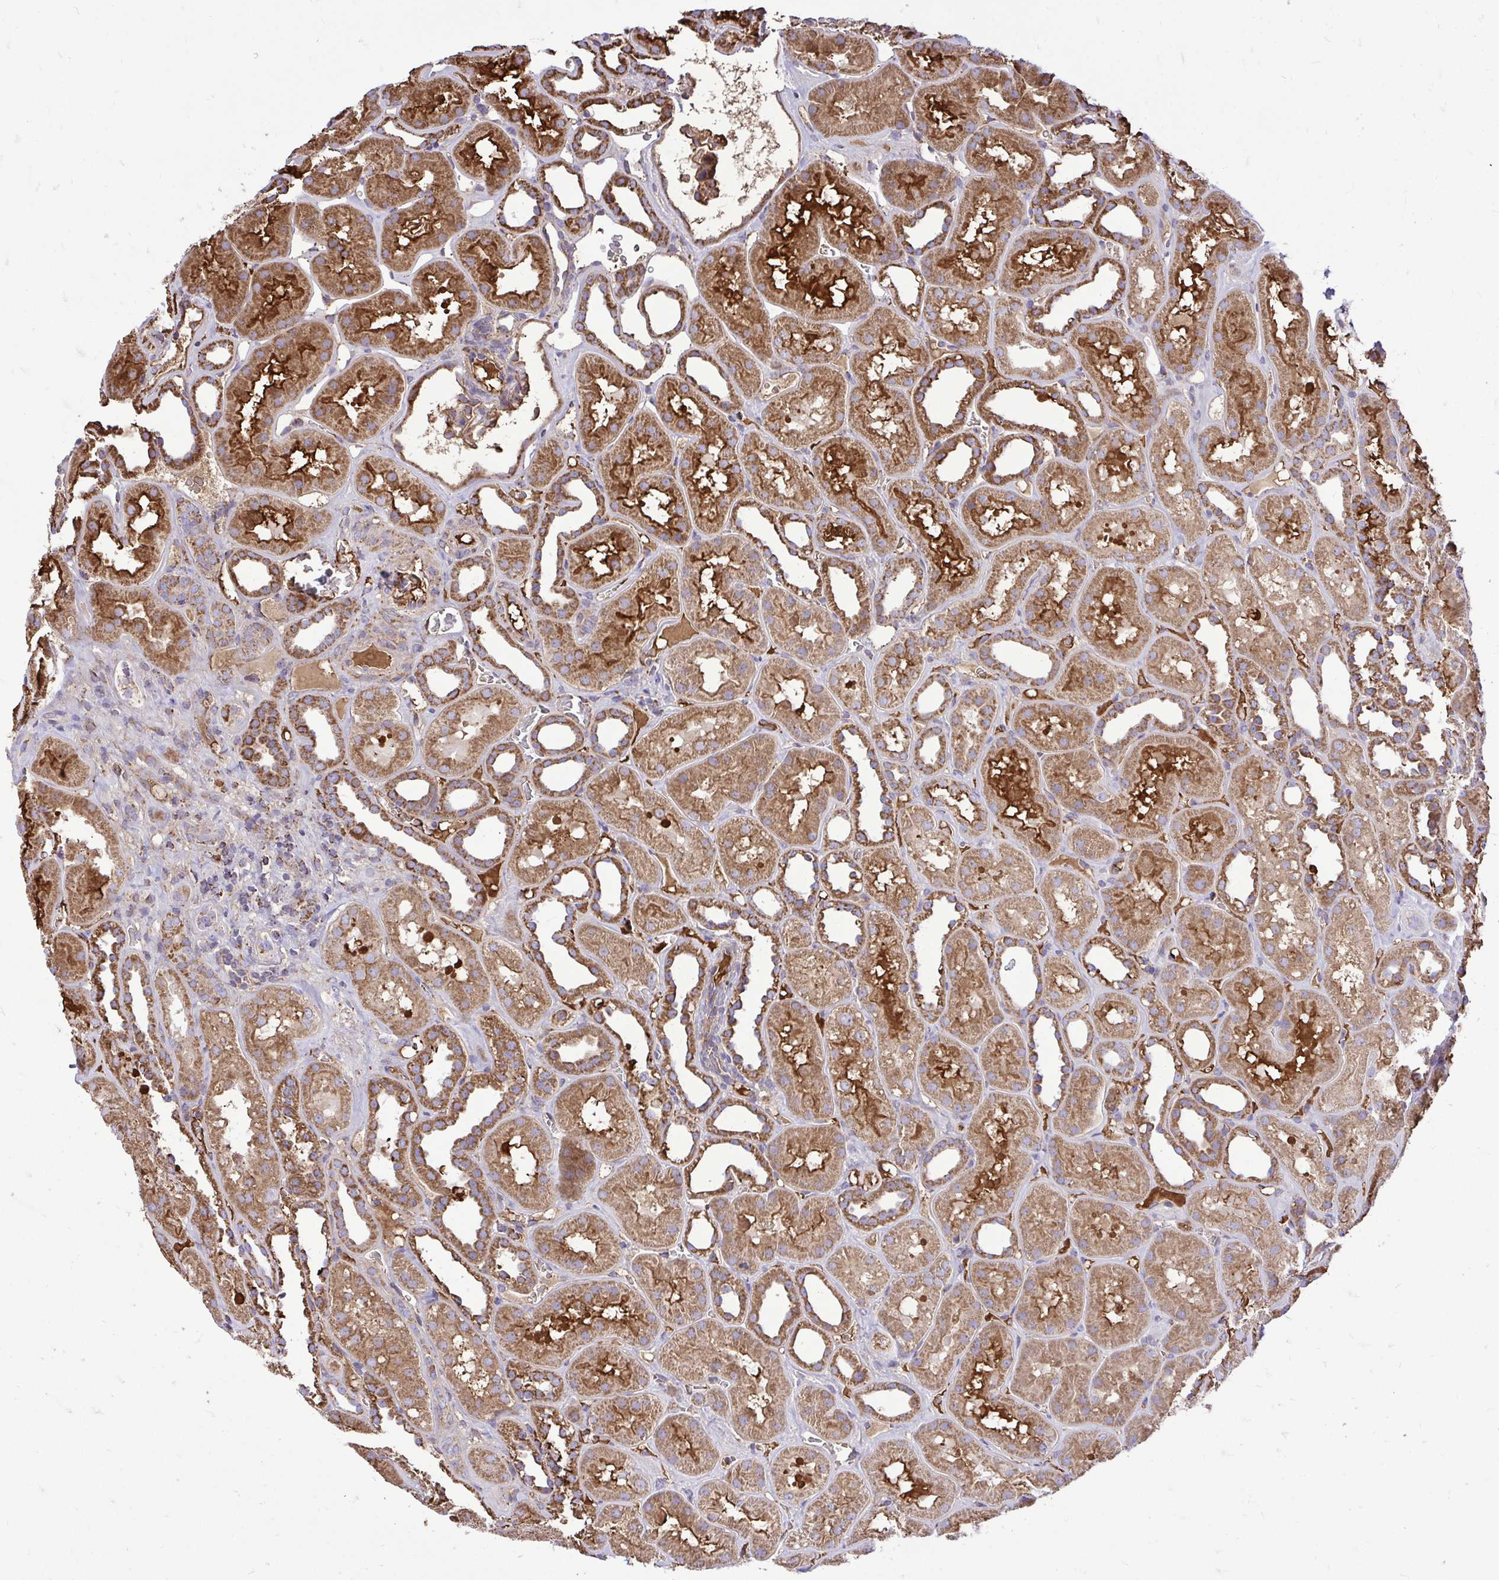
{"staining": {"intensity": "weak", "quantity": "25%-75%", "location": "cytoplasmic/membranous"}, "tissue": "kidney", "cell_type": "Cells in glomeruli", "image_type": "normal", "snomed": [{"axis": "morphology", "description": "Normal tissue, NOS"}, {"axis": "topography", "description": "Kidney"}], "caption": "A high-resolution micrograph shows IHC staining of normal kidney, which shows weak cytoplasmic/membranous expression in about 25%-75% of cells in glomeruli. The staining is performed using DAB brown chromogen to label protein expression. The nuclei are counter-stained blue using hematoxylin.", "gene": "ATP13A2", "patient": {"sex": "female", "age": 41}}